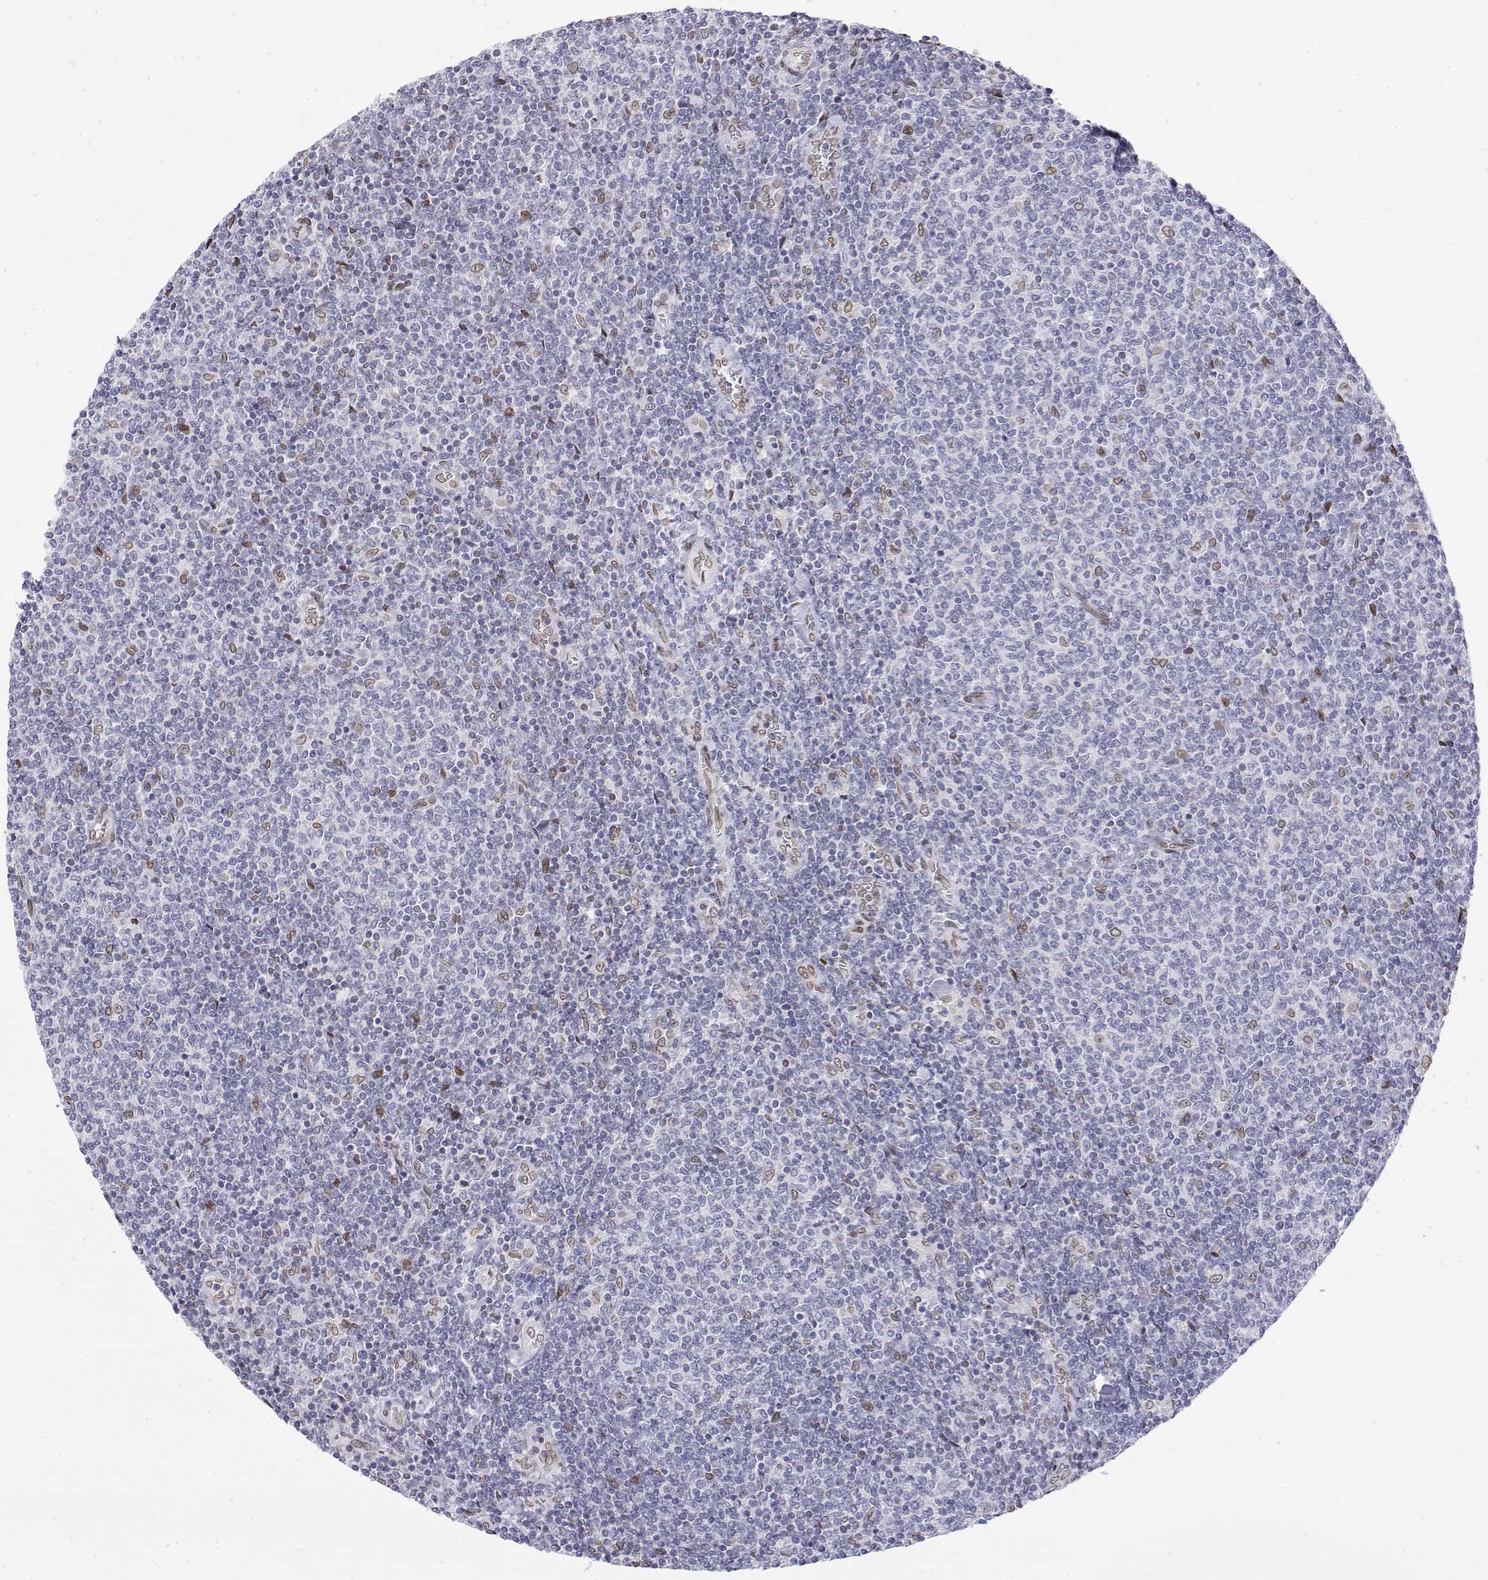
{"staining": {"intensity": "negative", "quantity": "none", "location": "none"}, "tissue": "lymphoma", "cell_type": "Tumor cells", "image_type": "cancer", "snomed": [{"axis": "morphology", "description": "Malignant lymphoma, non-Hodgkin's type, Low grade"}, {"axis": "topography", "description": "Lymph node"}], "caption": "Human malignant lymphoma, non-Hodgkin's type (low-grade) stained for a protein using immunohistochemistry (IHC) exhibits no positivity in tumor cells.", "gene": "ZNF532", "patient": {"sex": "male", "age": 52}}